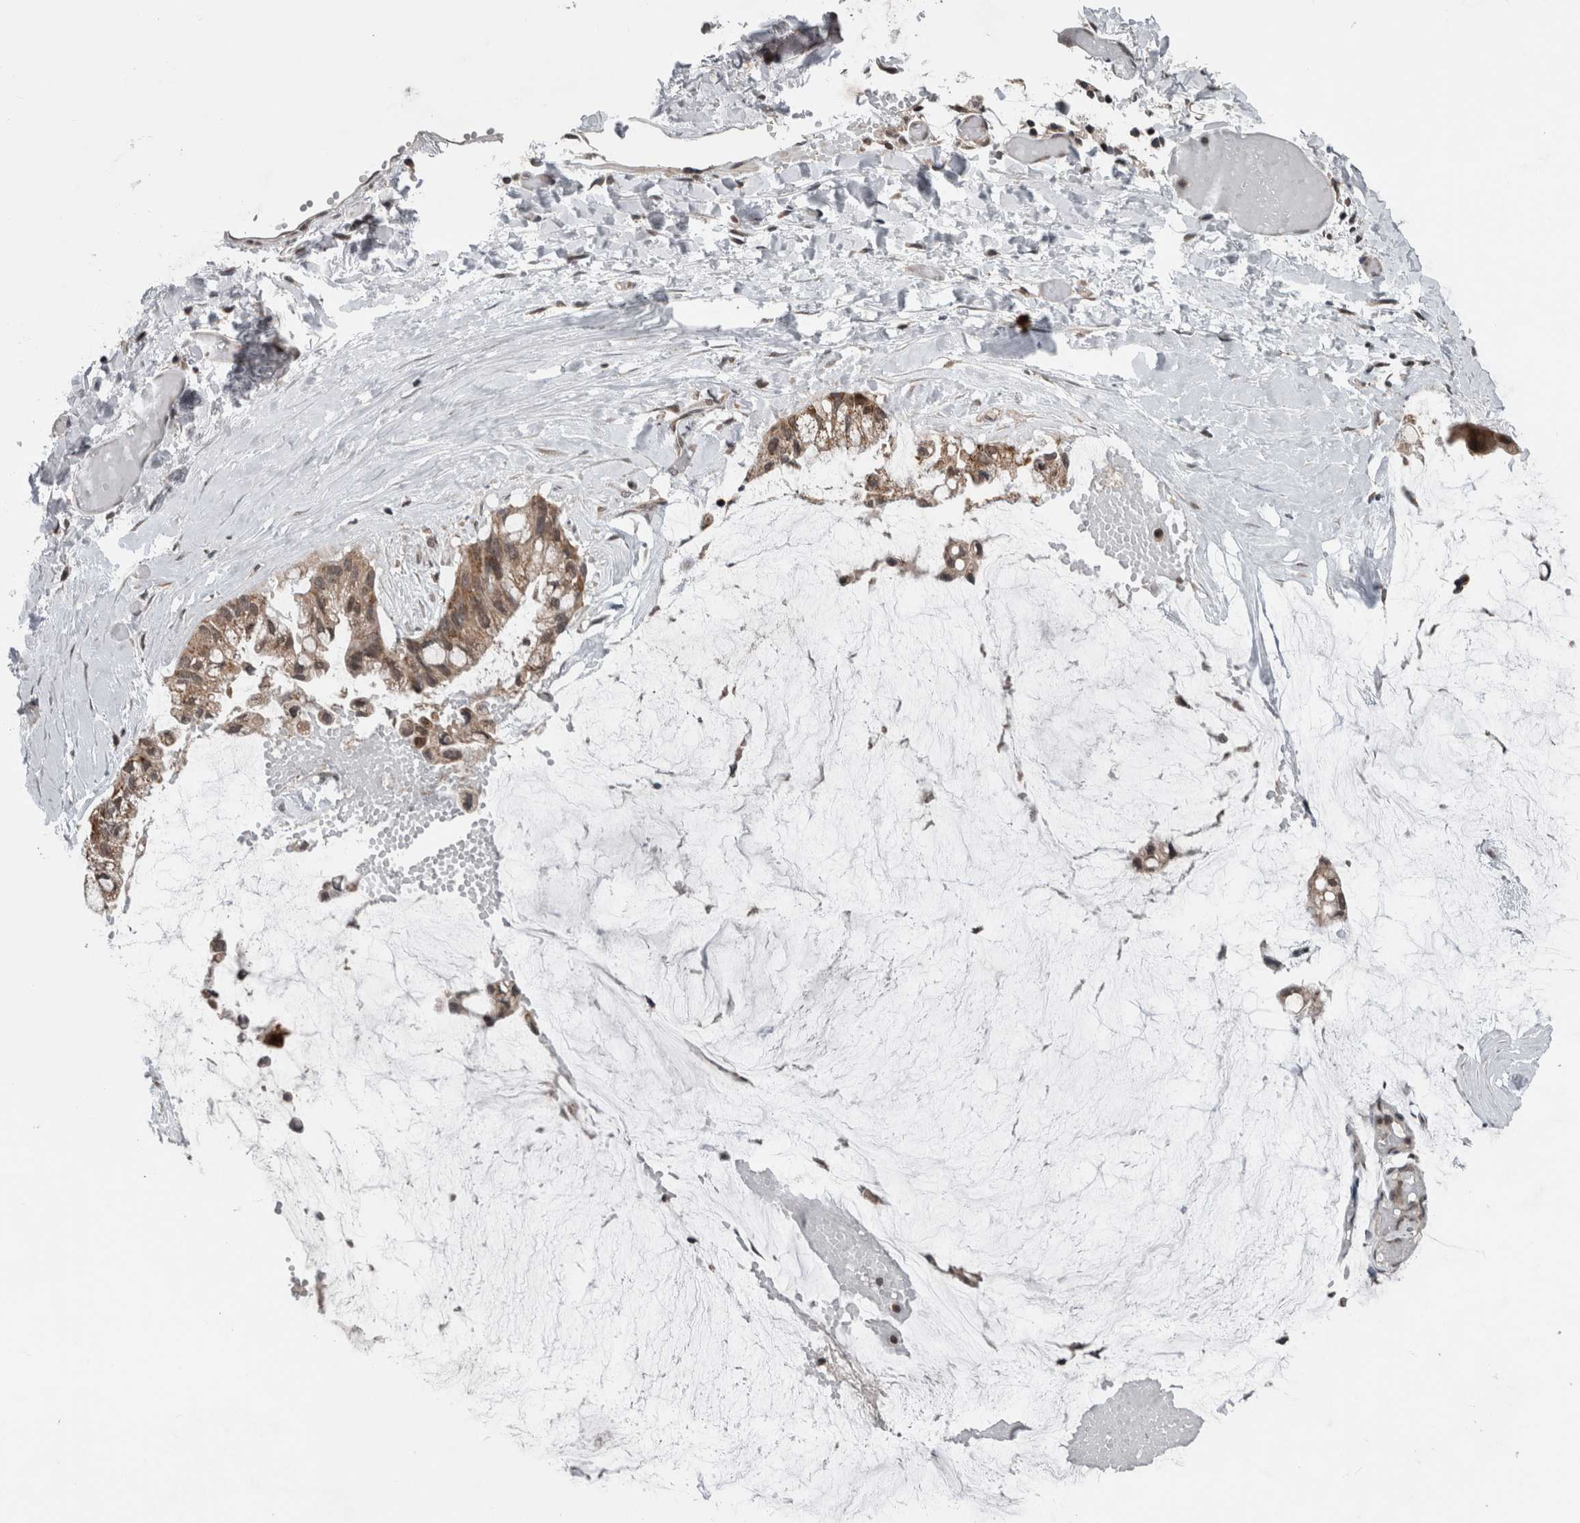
{"staining": {"intensity": "moderate", "quantity": ">75%", "location": "cytoplasmic/membranous"}, "tissue": "ovarian cancer", "cell_type": "Tumor cells", "image_type": "cancer", "snomed": [{"axis": "morphology", "description": "Cystadenocarcinoma, mucinous, NOS"}, {"axis": "topography", "description": "Ovary"}], "caption": "Immunohistochemical staining of human ovarian cancer reveals medium levels of moderate cytoplasmic/membranous staining in approximately >75% of tumor cells.", "gene": "ENY2", "patient": {"sex": "female", "age": 39}}